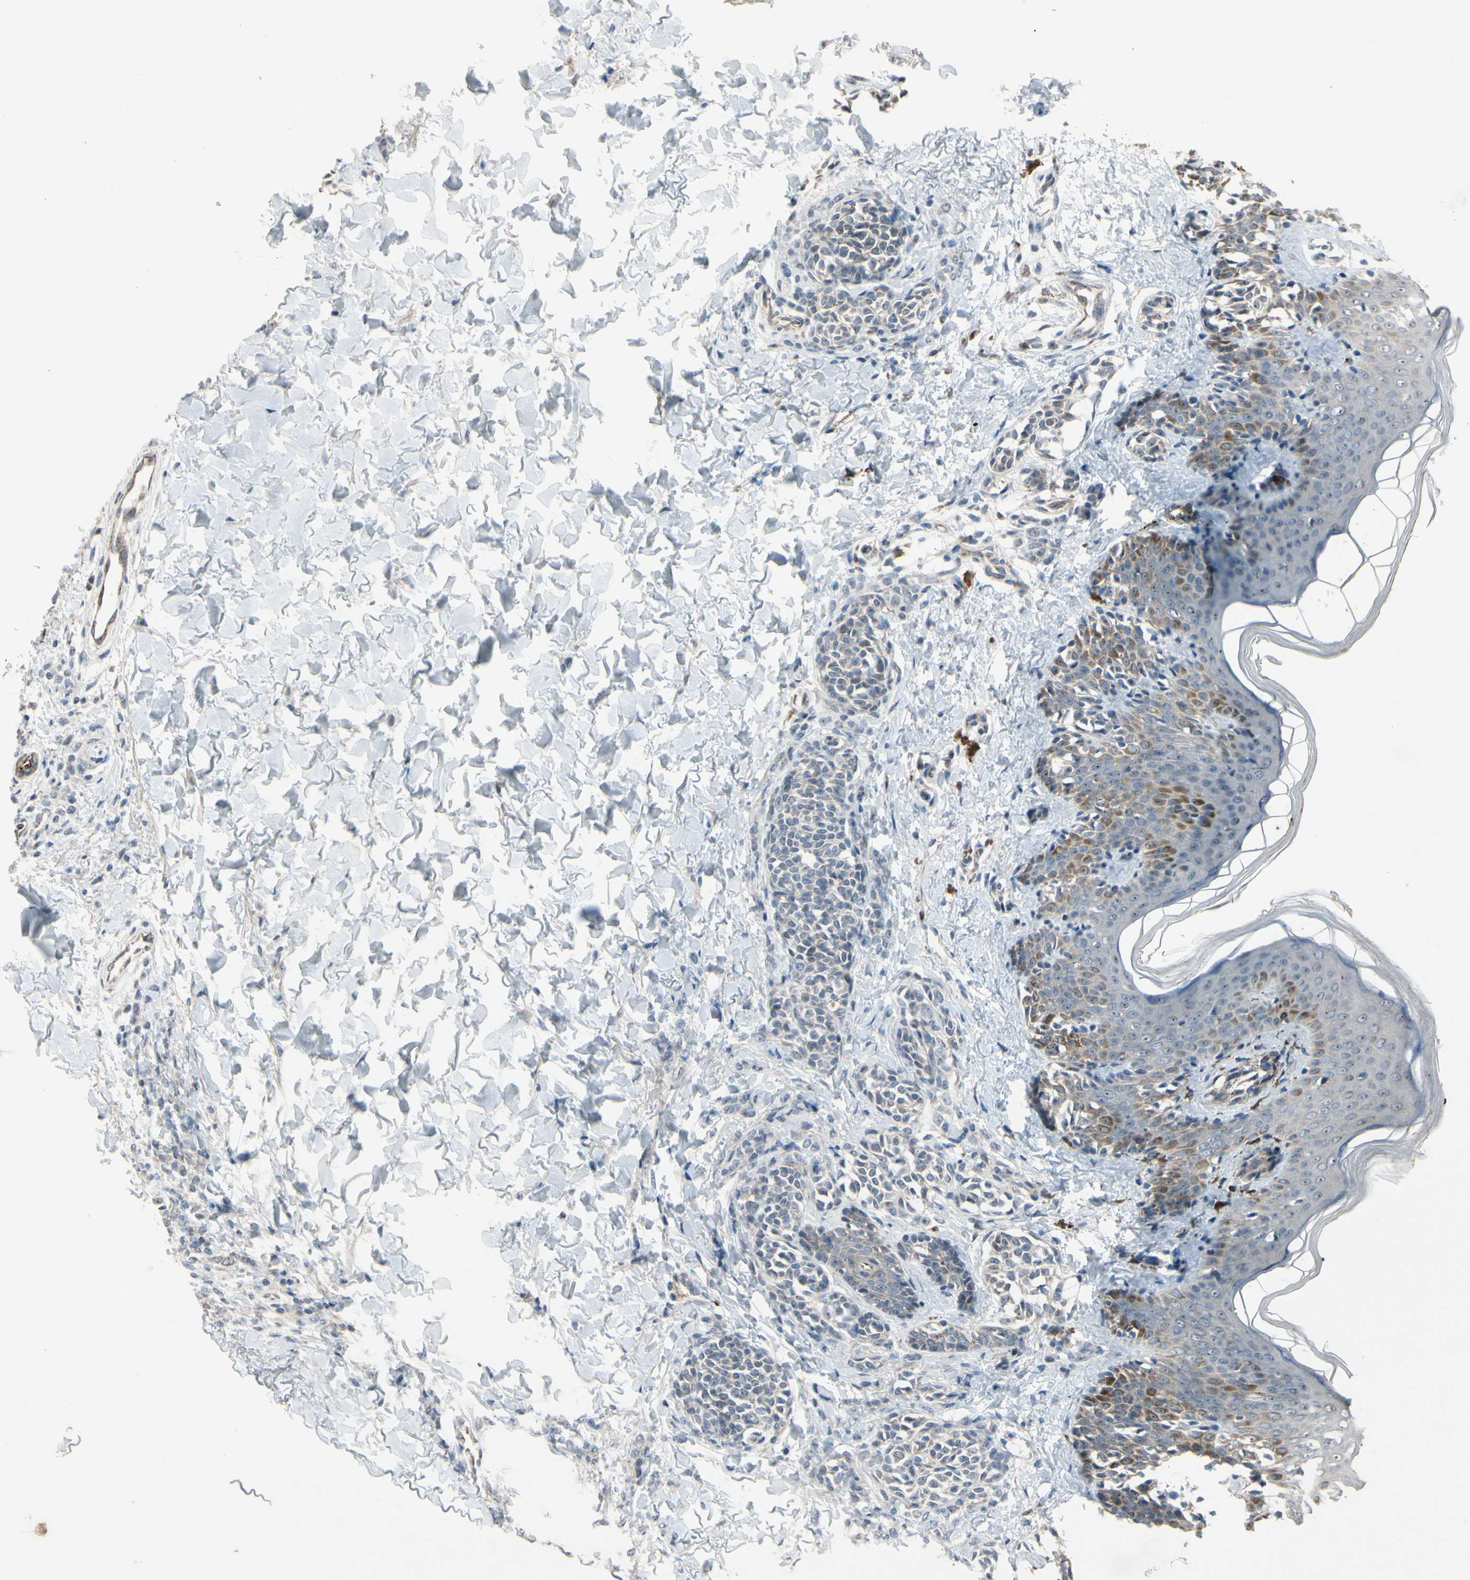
{"staining": {"intensity": "moderate", "quantity": "25%-75%", "location": "cytoplasmic/membranous"}, "tissue": "skin", "cell_type": "Fibroblasts", "image_type": "normal", "snomed": [{"axis": "morphology", "description": "Normal tissue, NOS"}, {"axis": "topography", "description": "Skin"}], "caption": "A brown stain labels moderate cytoplasmic/membranous expression of a protein in fibroblasts of benign skin. (brown staining indicates protein expression, while blue staining denotes nuclei).", "gene": "CPT1A", "patient": {"sex": "male", "age": 16}}